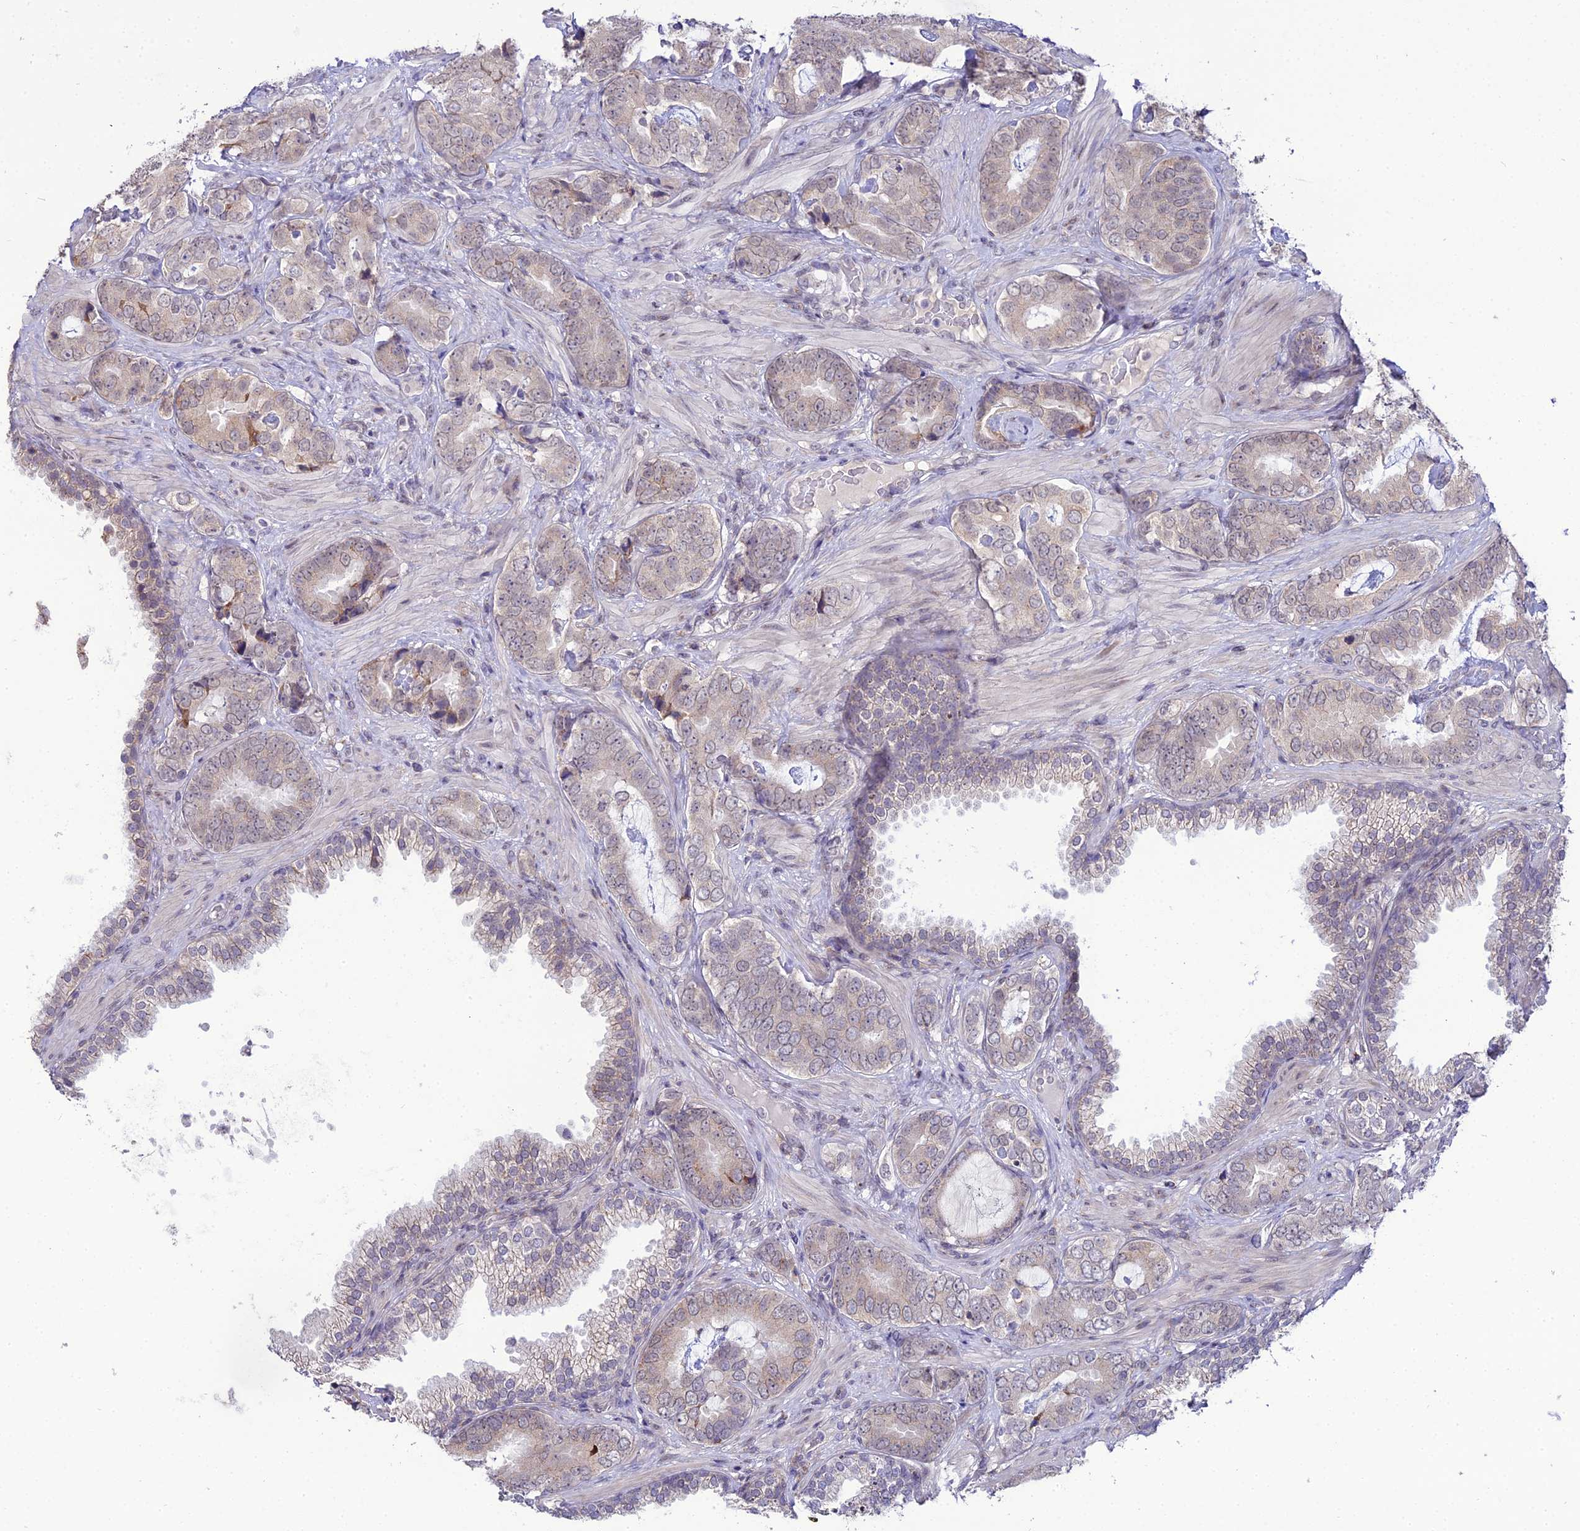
{"staining": {"intensity": "weak", "quantity": "25%-75%", "location": "cytoplasmic/membranous"}, "tissue": "prostate cancer", "cell_type": "Tumor cells", "image_type": "cancer", "snomed": [{"axis": "morphology", "description": "Adenocarcinoma, High grade"}, {"axis": "topography", "description": "Prostate"}], "caption": "Immunohistochemistry (DAB) staining of prostate cancer (adenocarcinoma (high-grade)) demonstrates weak cytoplasmic/membranous protein staining in approximately 25%-75% of tumor cells.", "gene": "TROAP", "patient": {"sex": "male", "age": 71}}